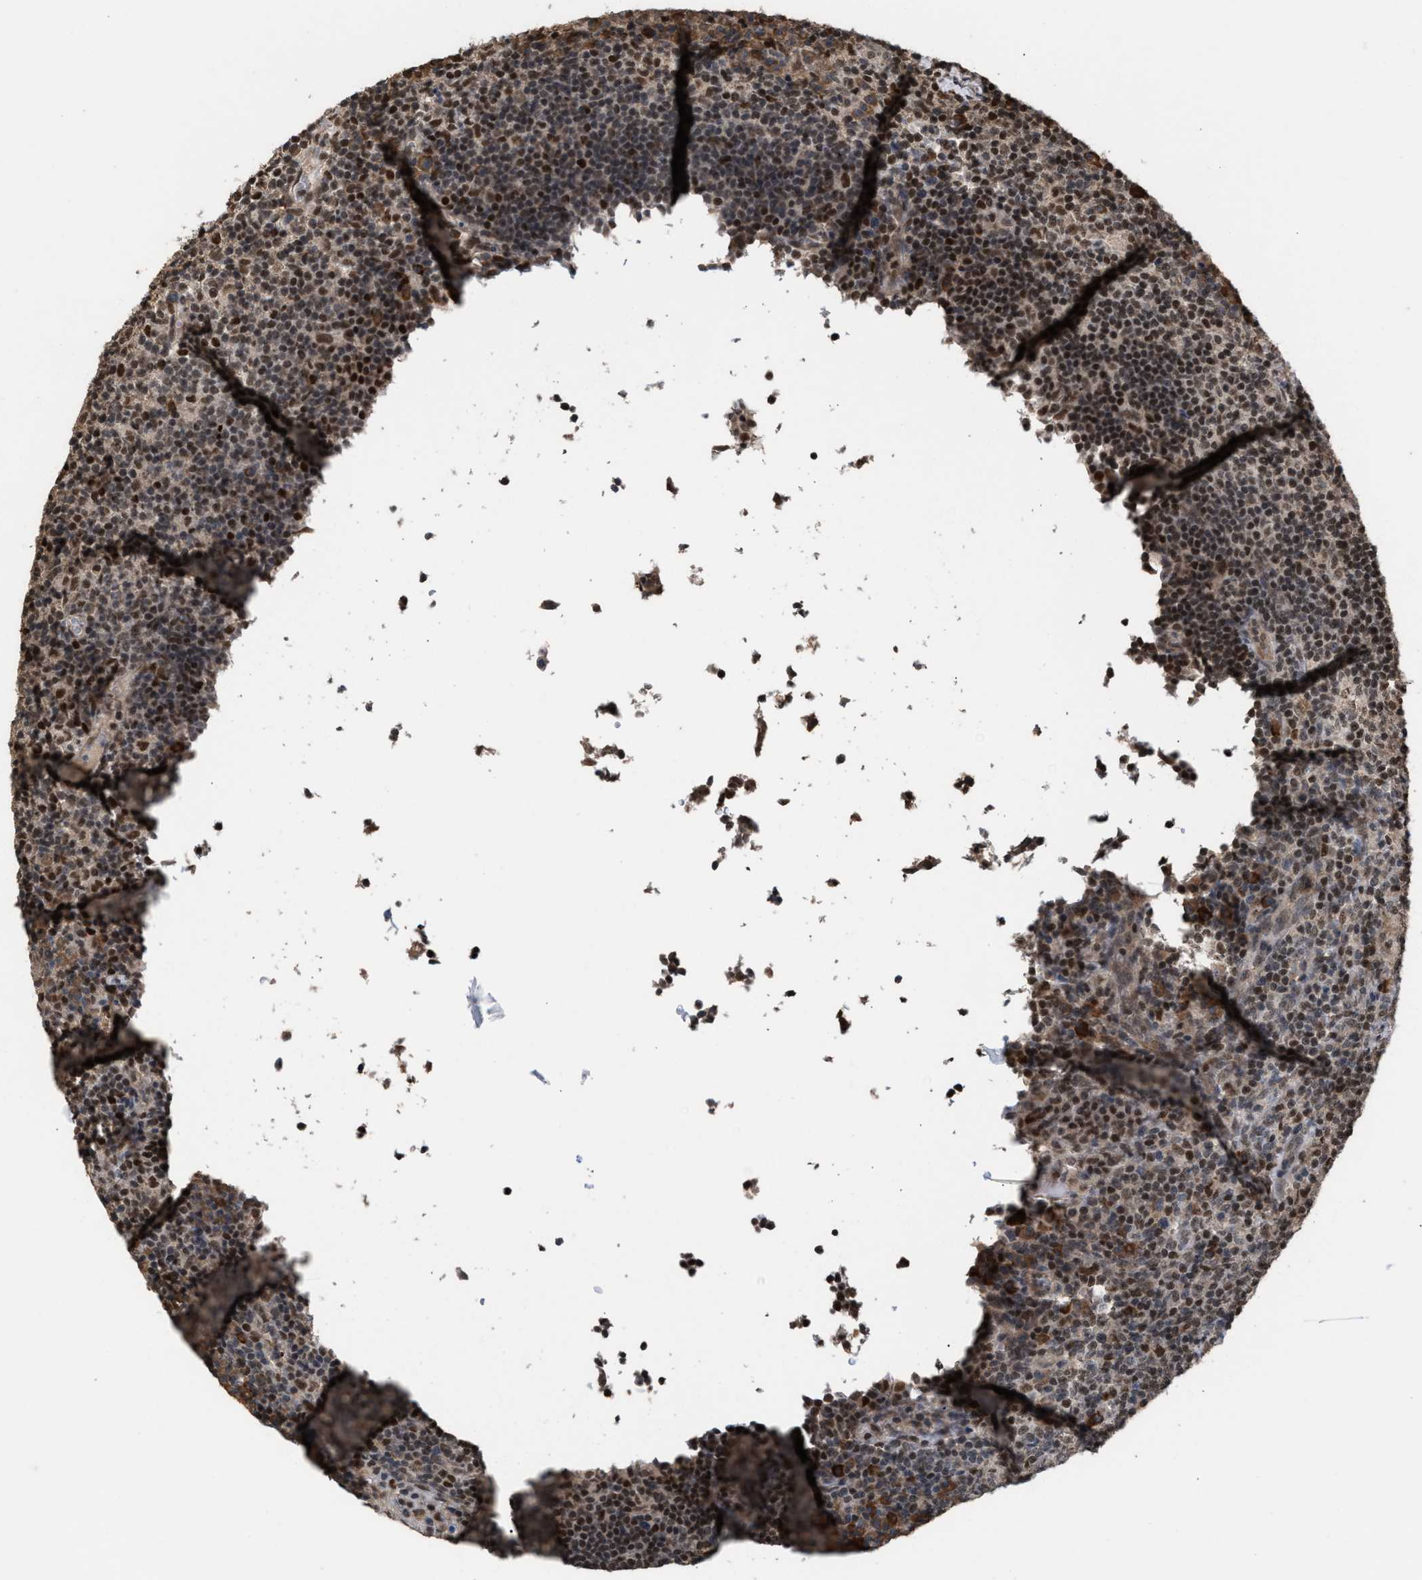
{"staining": {"intensity": "moderate", "quantity": "25%-75%", "location": "nuclear"}, "tissue": "lymph node", "cell_type": "Germinal center cells", "image_type": "normal", "snomed": [{"axis": "morphology", "description": "Normal tissue, NOS"}, {"axis": "morphology", "description": "Inflammation, NOS"}, {"axis": "topography", "description": "Lymph node"}], "caption": "Immunohistochemistry (IHC) histopathology image of unremarkable lymph node: human lymph node stained using IHC shows medium levels of moderate protein expression localized specifically in the nuclear of germinal center cells, appearing as a nuclear brown color.", "gene": "C9orf78", "patient": {"sex": "male", "age": 55}}